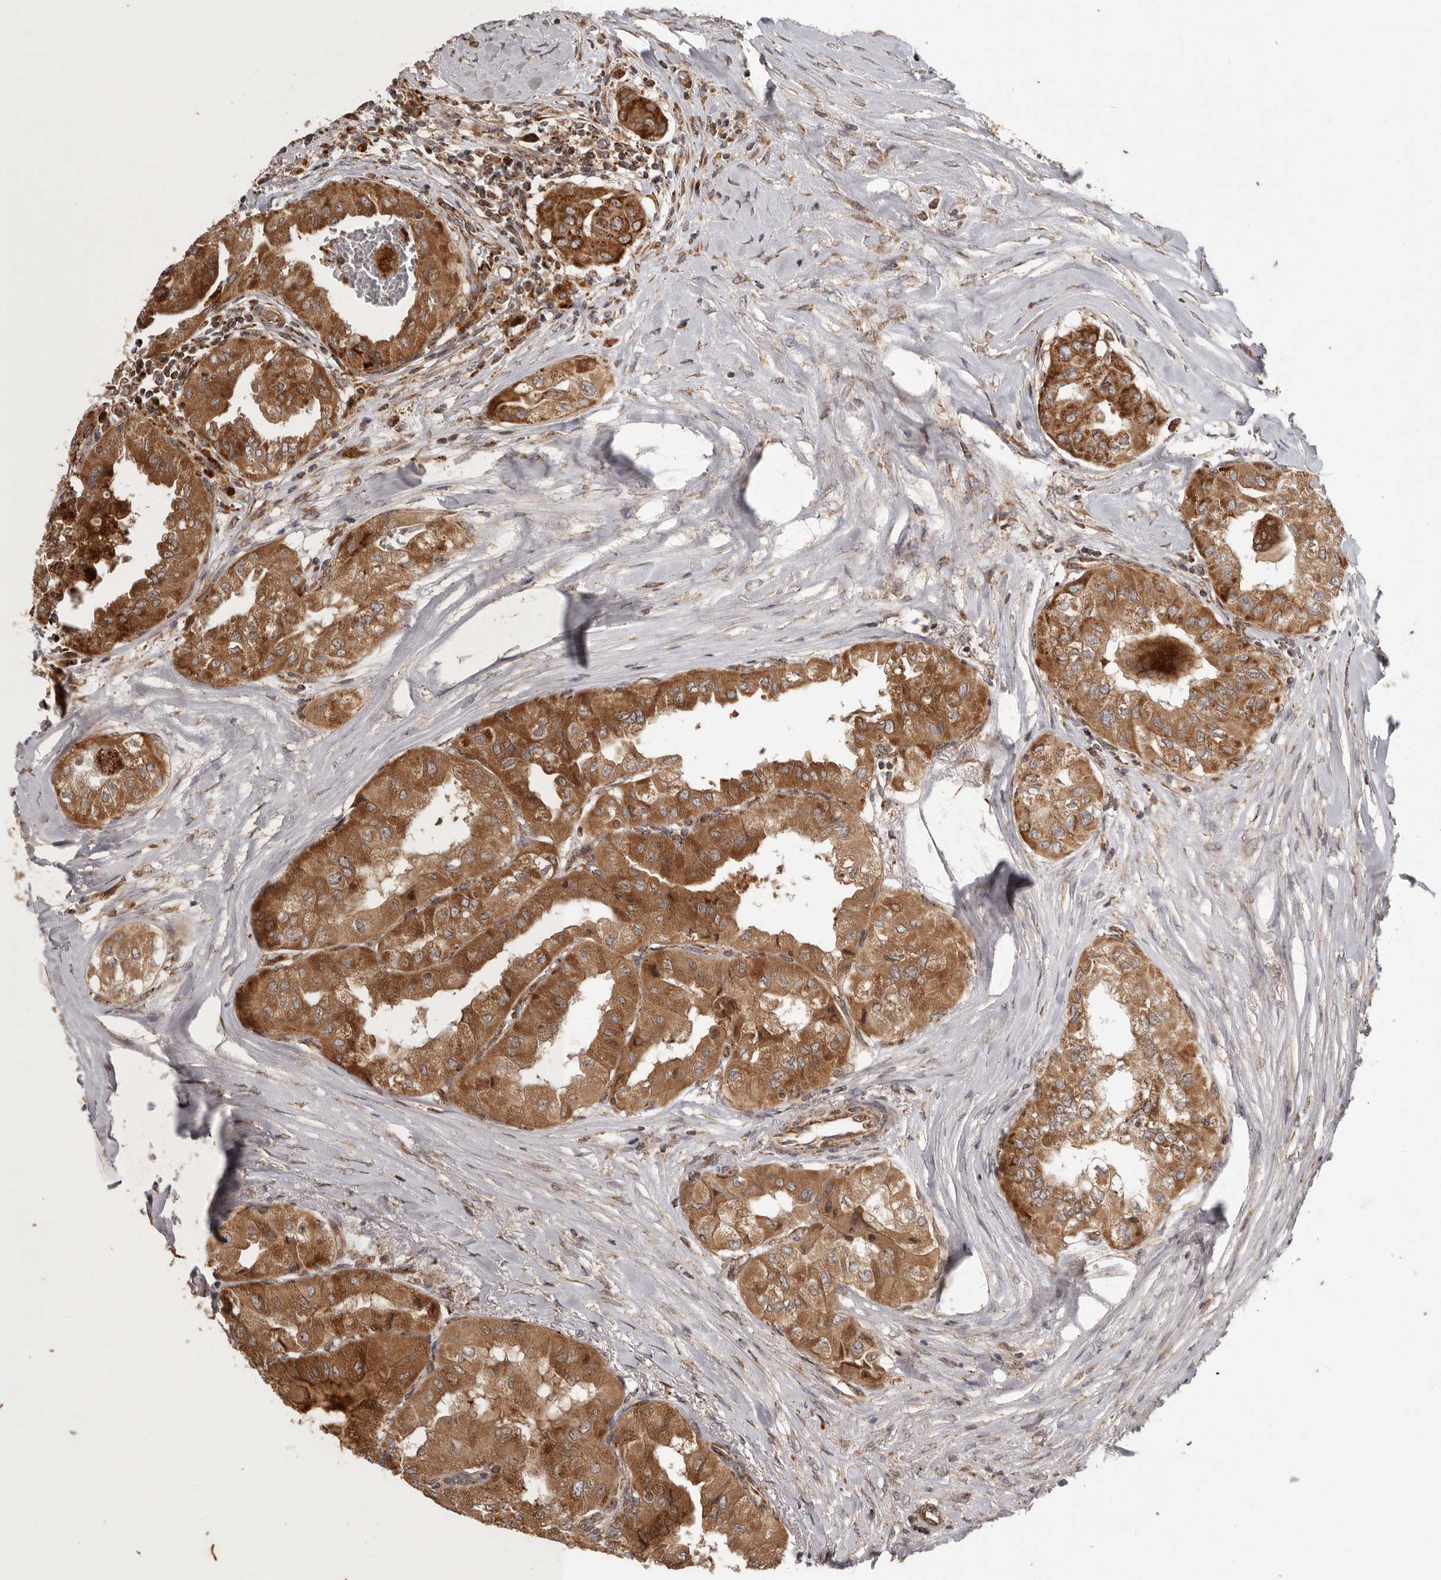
{"staining": {"intensity": "moderate", "quantity": ">75%", "location": "cytoplasmic/membranous"}, "tissue": "thyroid cancer", "cell_type": "Tumor cells", "image_type": "cancer", "snomed": [{"axis": "morphology", "description": "Papillary adenocarcinoma, NOS"}, {"axis": "topography", "description": "Thyroid gland"}], "caption": "This is an image of immunohistochemistry (IHC) staining of thyroid papillary adenocarcinoma, which shows moderate positivity in the cytoplasmic/membranous of tumor cells.", "gene": "MRPS10", "patient": {"sex": "female", "age": 59}}